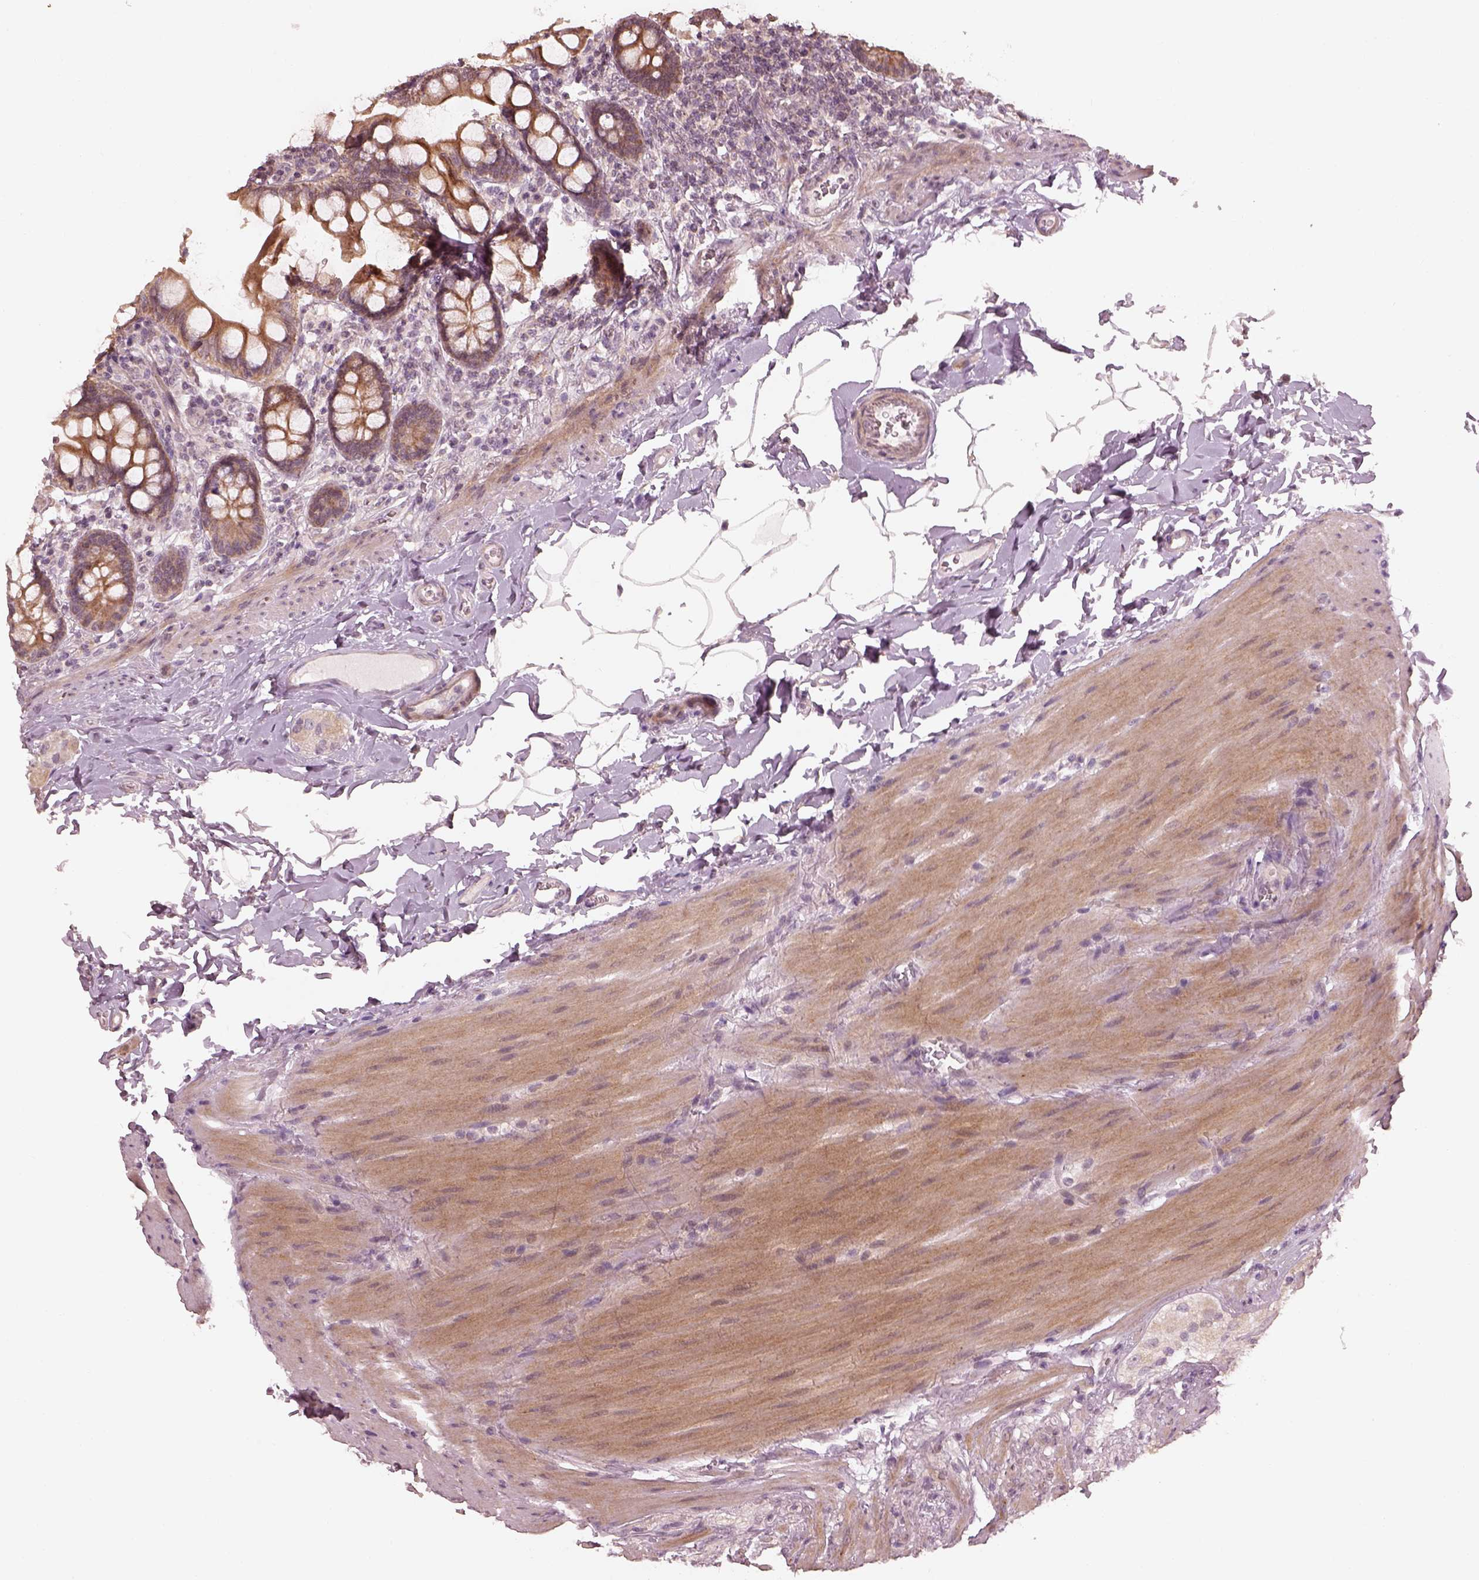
{"staining": {"intensity": "moderate", "quantity": ">75%", "location": "cytoplasmic/membranous"}, "tissue": "small intestine", "cell_type": "Glandular cells", "image_type": "normal", "snomed": [{"axis": "morphology", "description": "Normal tissue, NOS"}, {"axis": "topography", "description": "Small intestine"}], "caption": "This is an image of immunohistochemistry staining of unremarkable small intestine, which shows moderate staining in the cytoplasmic/membranous of glandular cells.", "gene": "SLC25A46", "patient": {"sex": "female", "age": 56}}